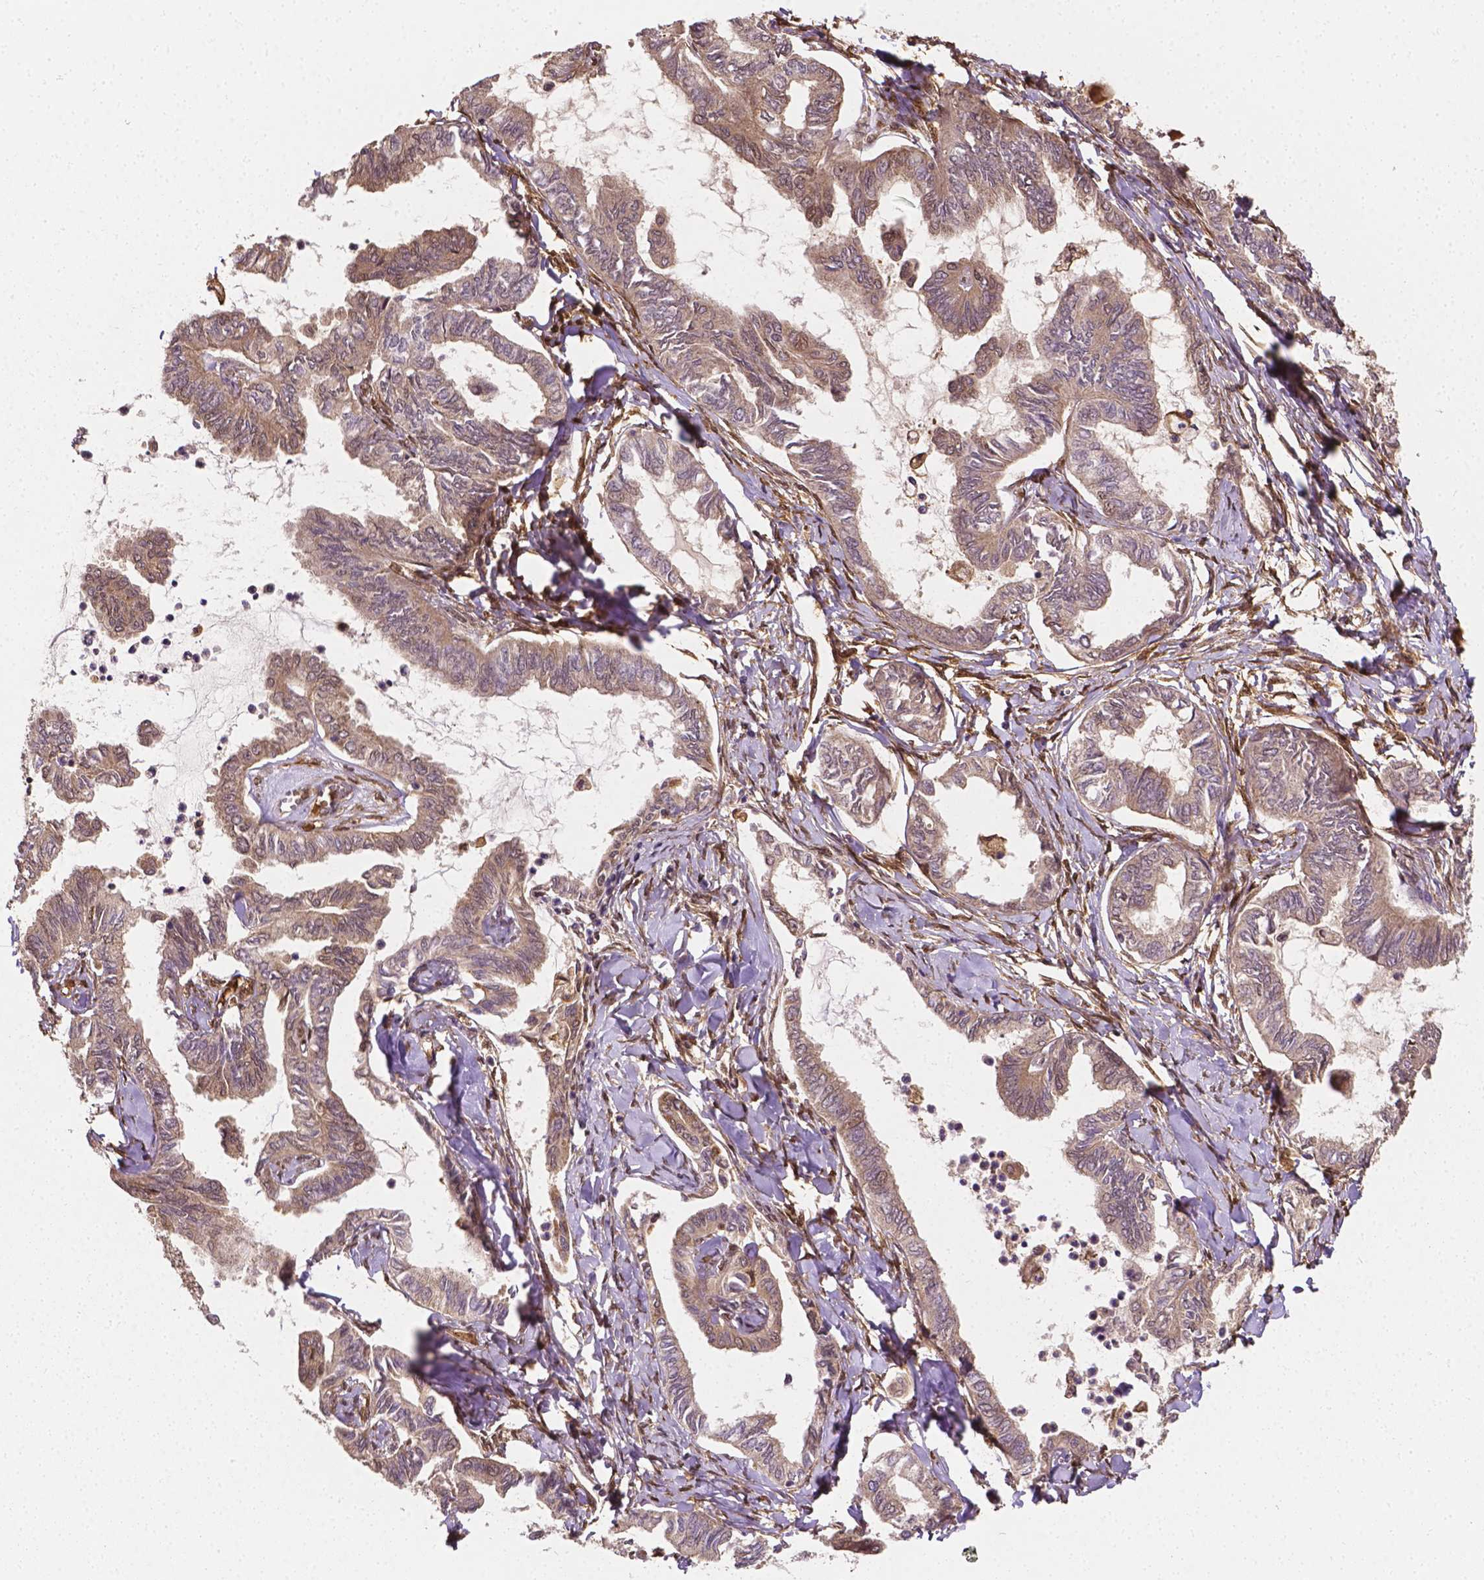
{"staining": {"intensity": "moderate", "quantity": "25%-75%", "location": "cytoplasmic/membranous,nuclear"}, "tissue": "ovarian cancer", "cell_type": "Tumor cells", "image_type": "cancer", "snomed": [{"axis": "morphology", "description": "Carcinoma, endometroid"}, {"axis": "topography", "description": "Ovary"}], "caption": "High-magnification brightfield microscopy of ovarian cancer (endometroid carcinoma) stained with DAB (brown) and counterstained with hematoxylin (blue). tumor cells exhibit moderate cytoplasmic/membranous and nuclear staining is present in about25%-75% of cells. The staining was performed using DAB, with brown indicating positive protein expression. Nuclei are stained blue with hematoxylin.", "gene": "YAP1", "patient": {"sex": "female", "age": 70}}